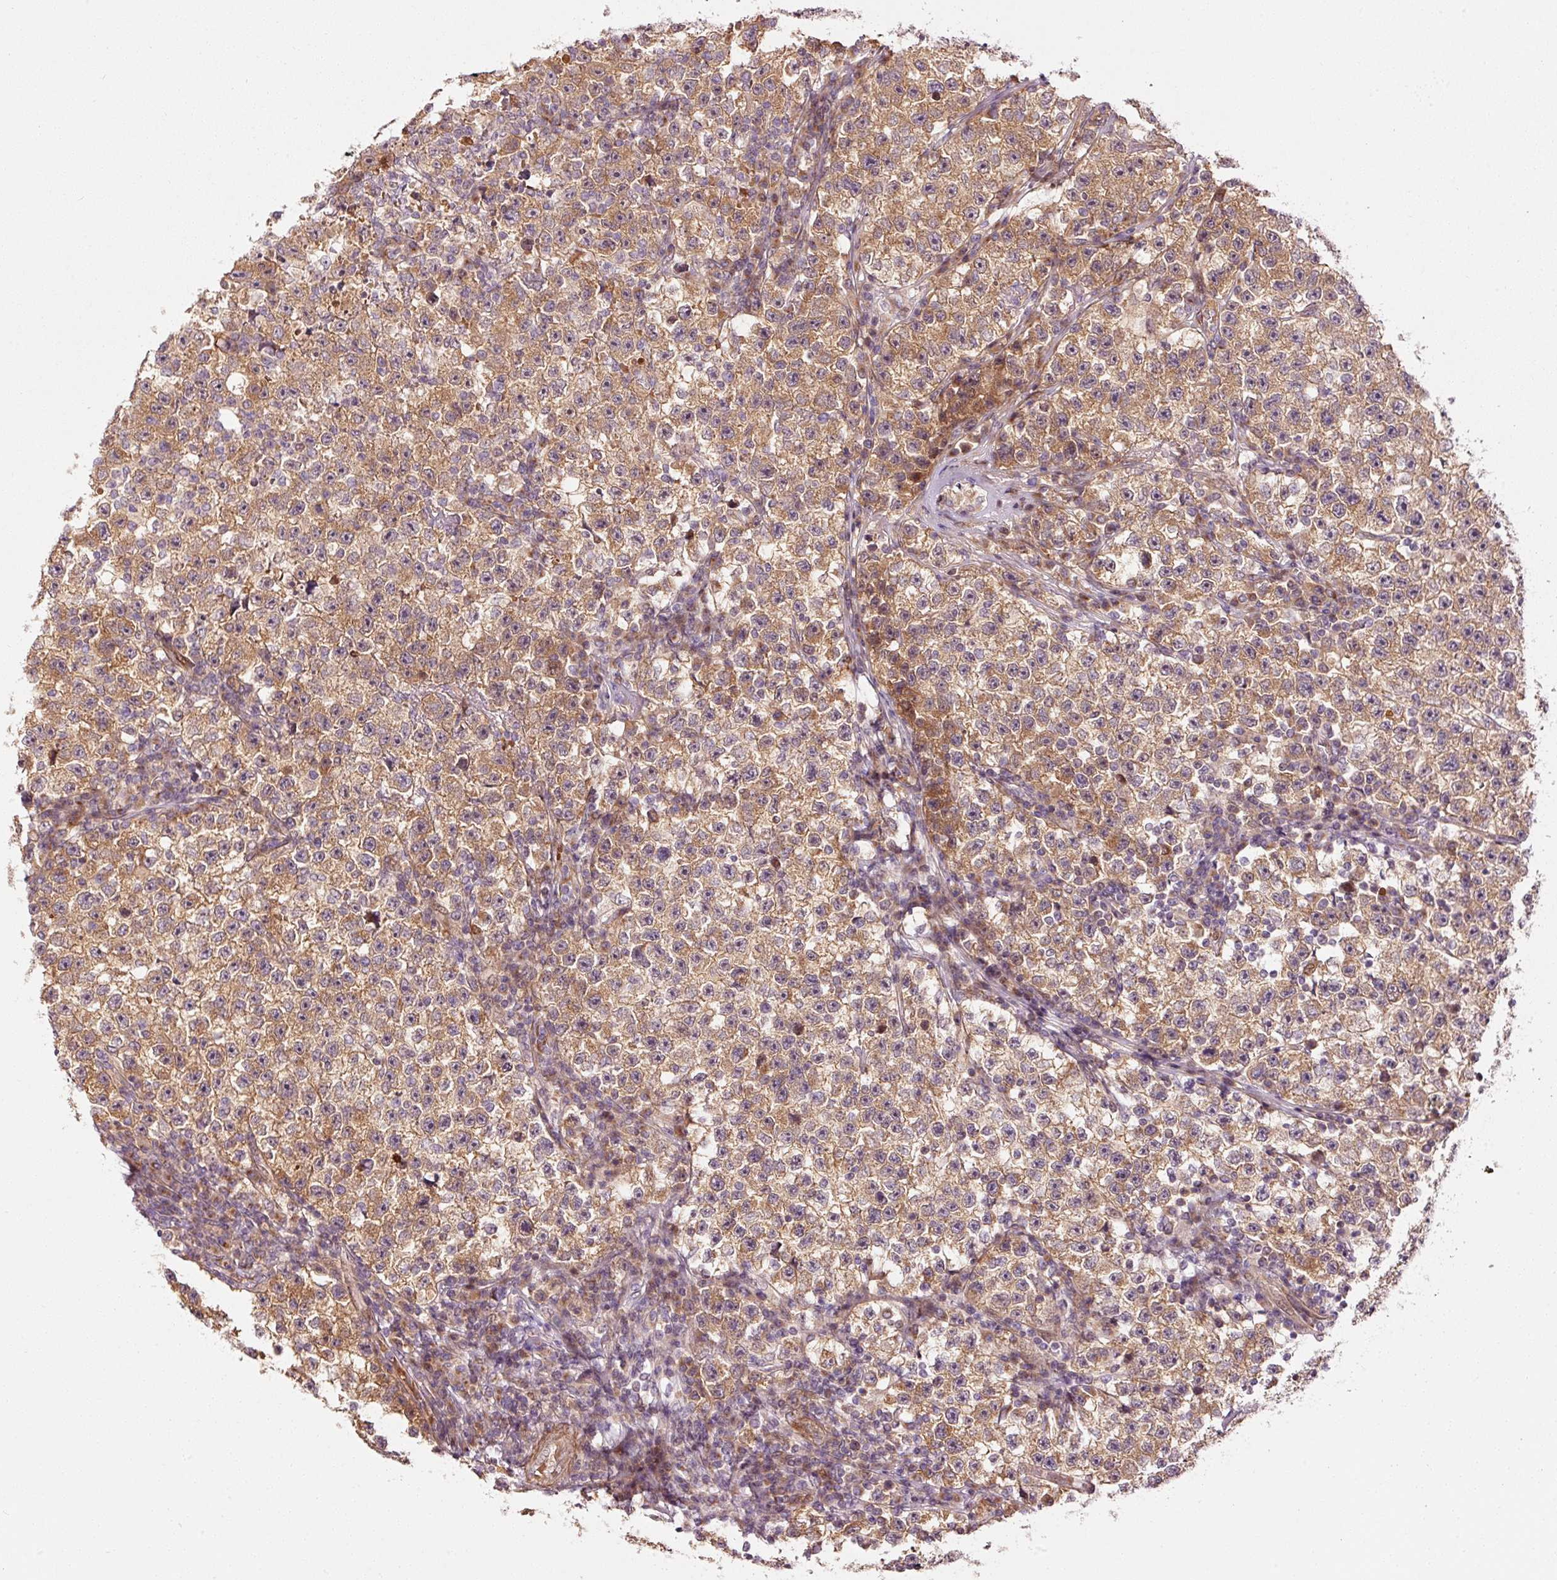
{"staining": {"intensity": "moderate", "quantity": ">75%", "location": "cytoplasmic/membranous"}, "tissue": "testis cancer", "cell_type": "Tumor cells", "image_type": "cancer", "snomed": [{"axis": "morphology", "description": "Seminoma, NOS"}, {"axis": "topography", "description": "Testis"}], "caption": "Immunohistochemistry image of human testis cancer (seminoma) stained for a protein (brown), which demonstrates medium levels of moderate cytoplasmic/membranous positivity in about >75% of tumor cells.", "gene": "PPP1R14B", "patient": {"sex": "male", "age": 22}}